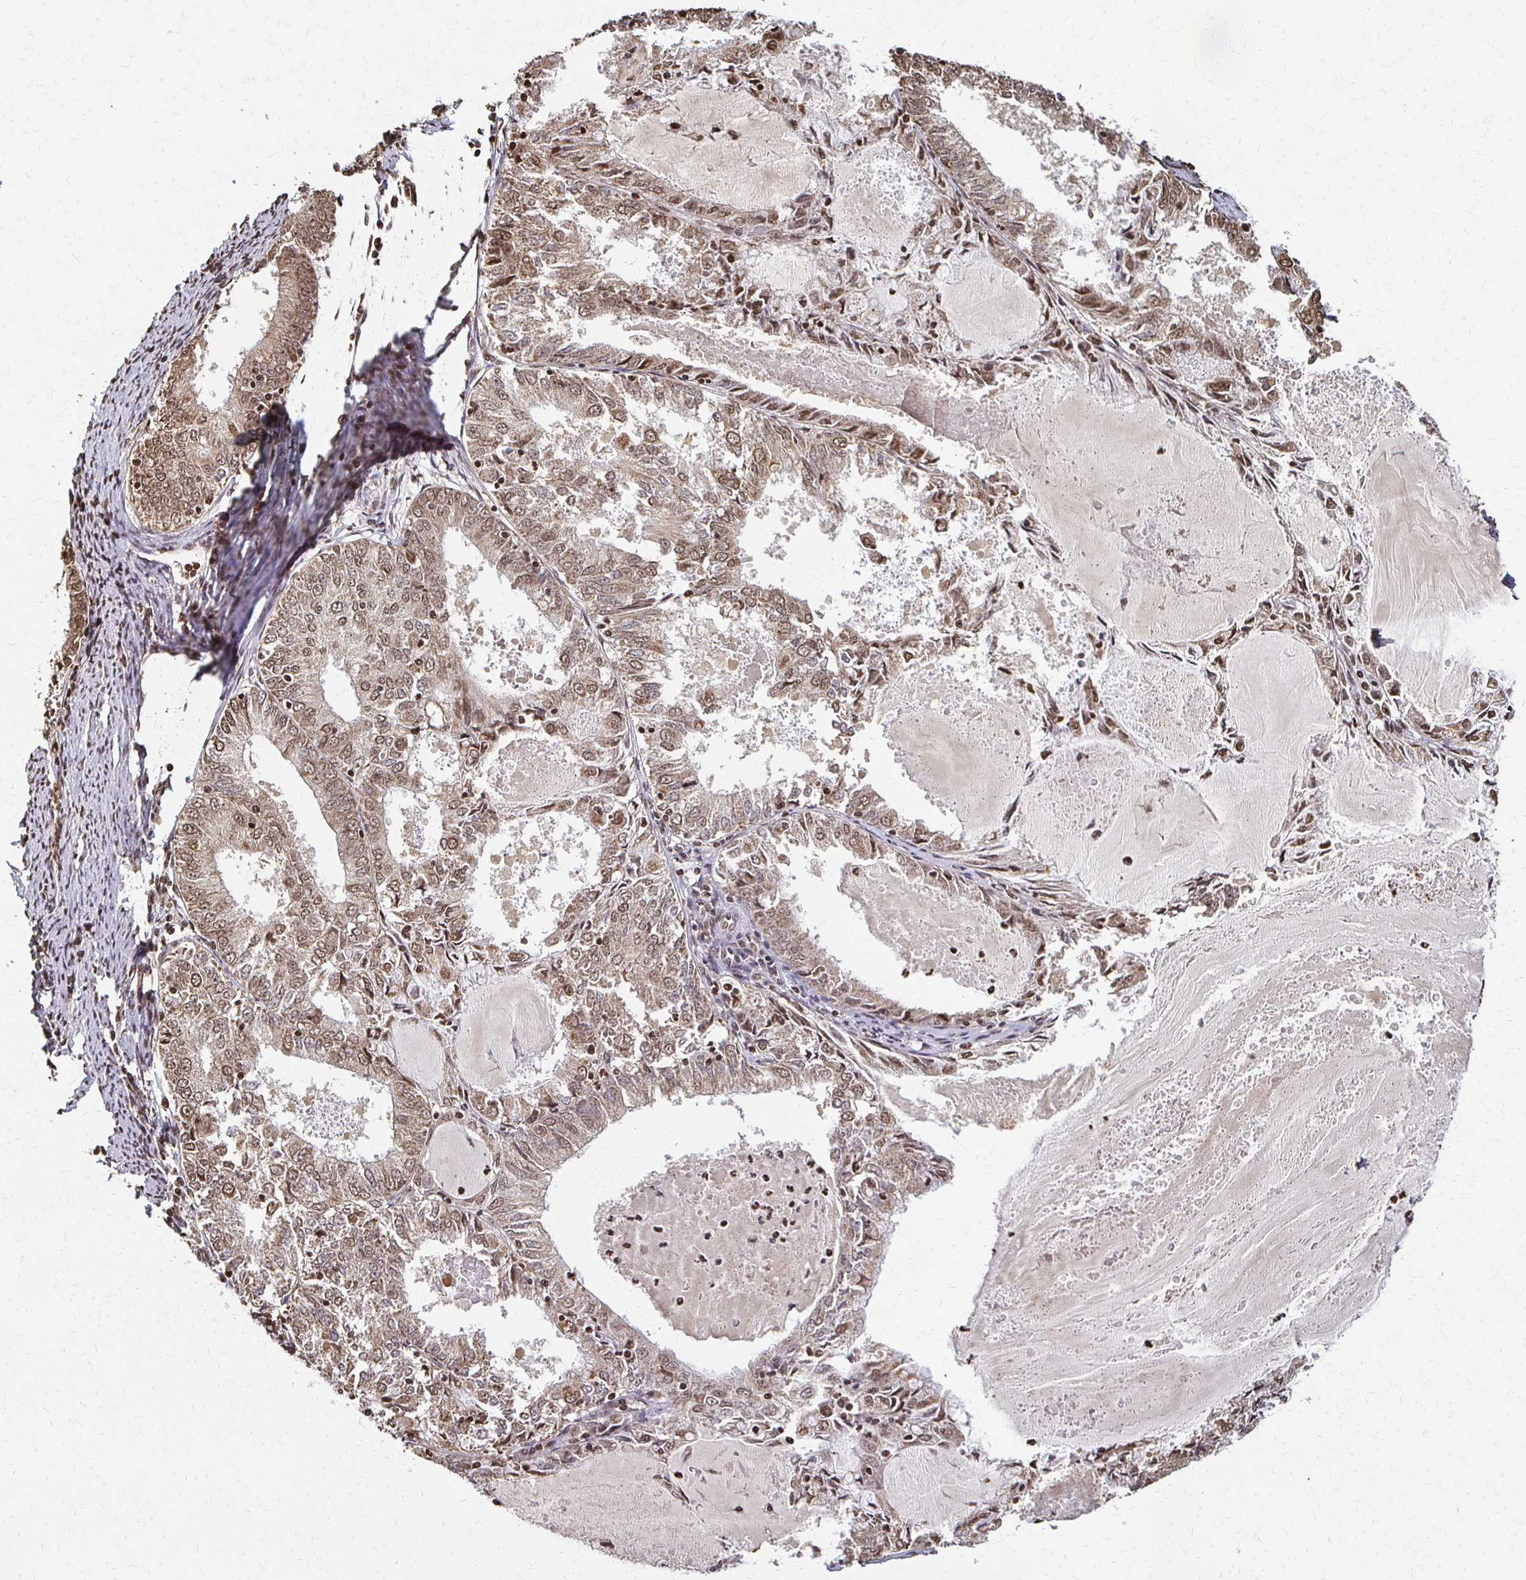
{"staining": {"intensity": "moderate", "quantity": ">75%", "location": "nuclear"}, "tissue": "endometrial cancer", "cell_type": "Tumor cells", "image_type": "cancer", "snomed": [{"axis": "morphology", "description": "Adenocarcinoma, NOS"}, {"axis": "topography", "description": "Endometrium"}], "caption": "This micrograph displays immunohistochemistry (IHC) staining of endometrial adenocarcinoma, with medium moderate nuclear staining in approximately >75% of tumor cells.", "gene": "HOXA9", "patient": {"sex": "female", "age": 57}}